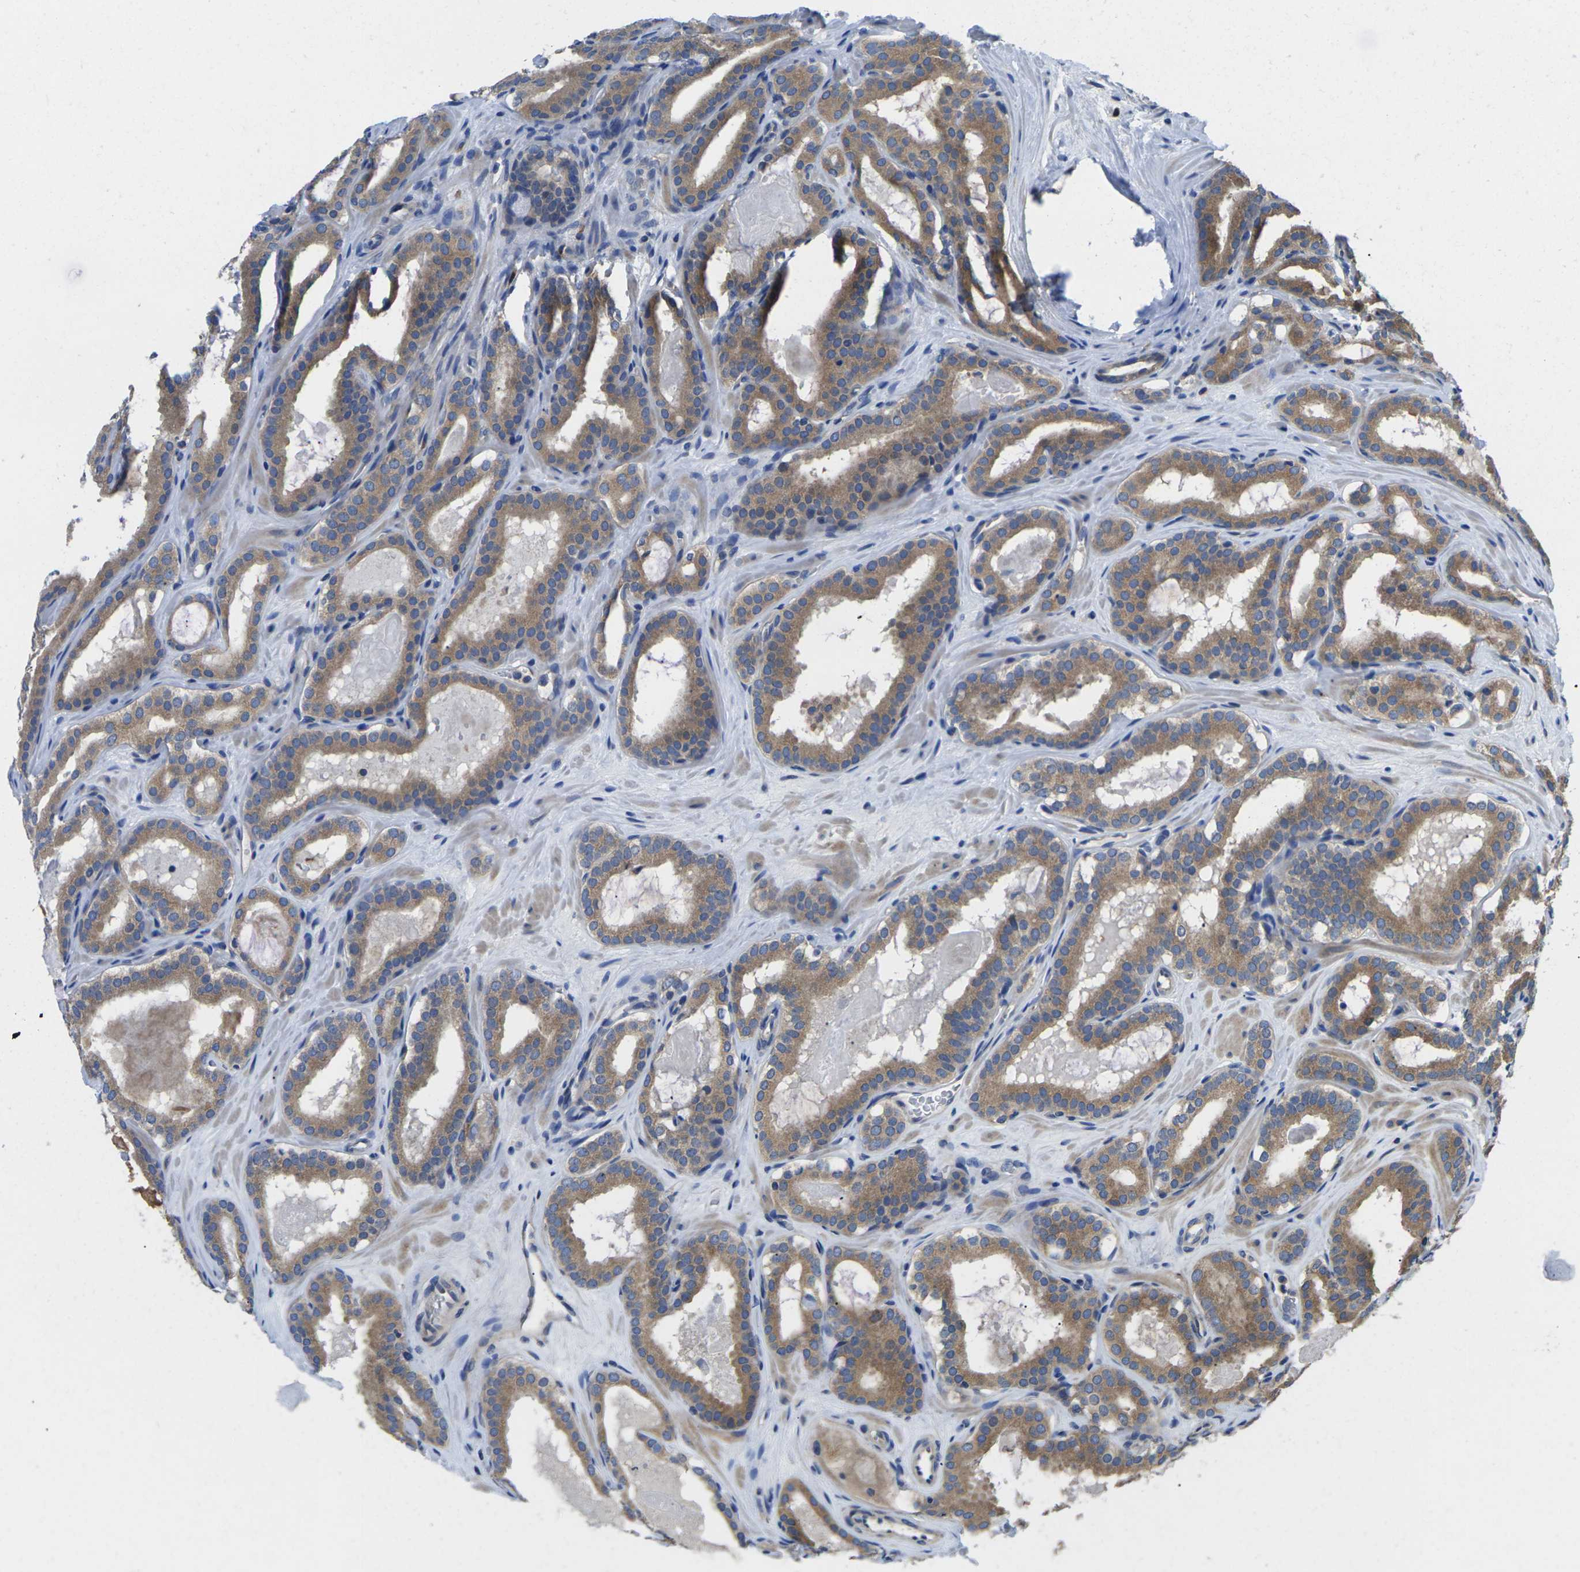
{"staining": {"intensity": "moderate", "quantity": ">75%", "location": "cytoplasmic/membranous"}, "tissue": "prostate cancer", "cell_type": "Tumor cells", "image_type": "cancer", "snomed": [{"axis": "morphology", "description": "Adenocarcinoma, High grade"}, {"axis": "topography", "description": "Prostate"}], "caption": "Immunohistochemical staining of prostate cancer demonstrates medium levels of moderate cytoplasmic/membranous protein expression in approximately >75% of tumor cells.", "gene": "TMCC2", "patient": {"sex": "male", "age": 60}}